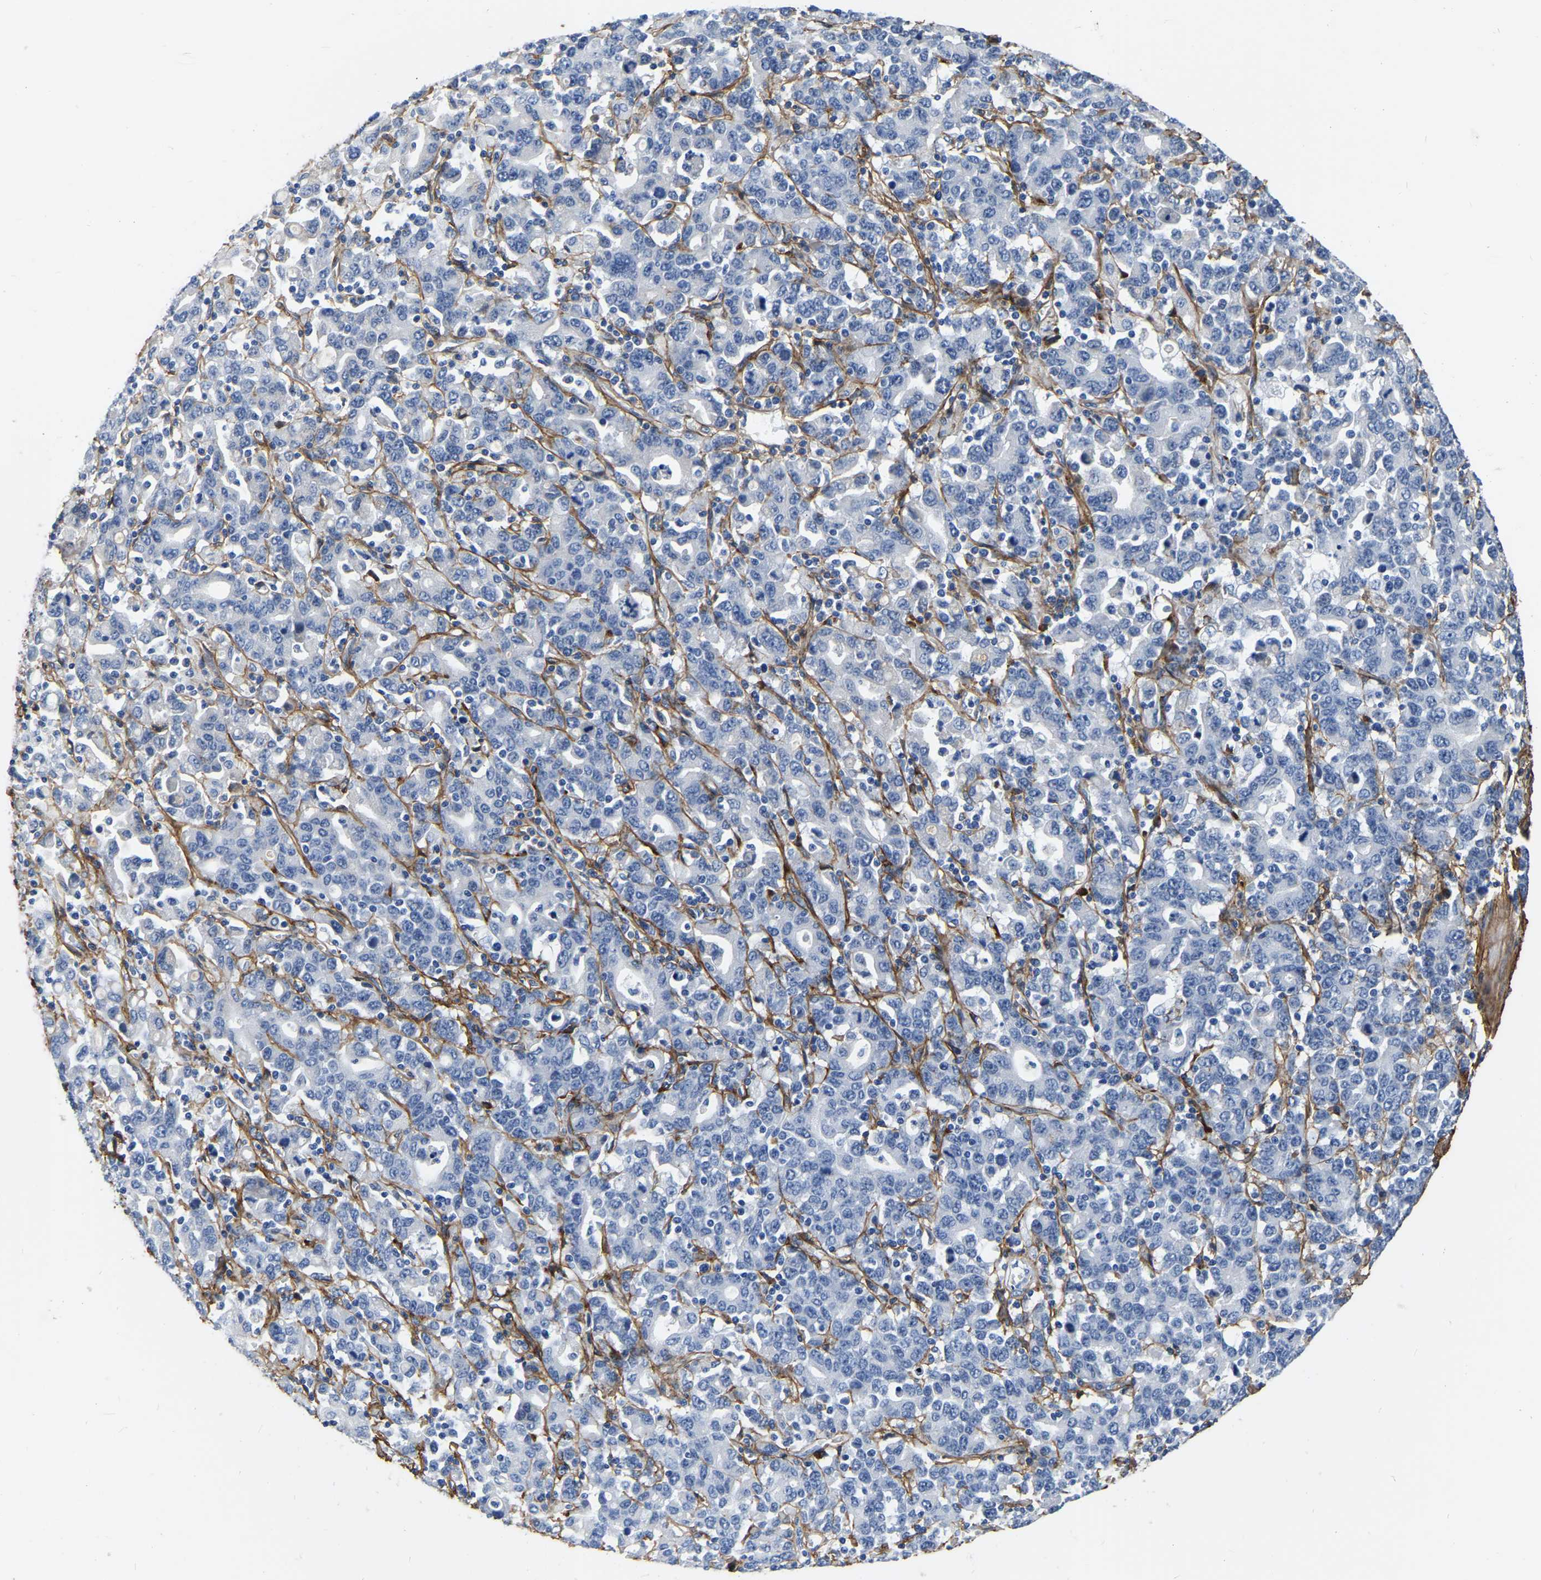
{"staining": {"intensity": "negative", "quantity": "none", "location": "none"}, "tissue": "stomach cancer", "cell_type": "Tumor cells", "image_type": "cancer", "snomed": [{"axis": "morphology", "description": "Adenocarcinoma, NOS"}, {"axis": "topography", "description": "Stomach, upper"}], "caption": "DAB immunohistochemical staining of adenocarcinoma (stomach) shows no significant positivity in tumor cells.", "gene": "COL6A1", "patient": {"sex": "male", "age": 69}}